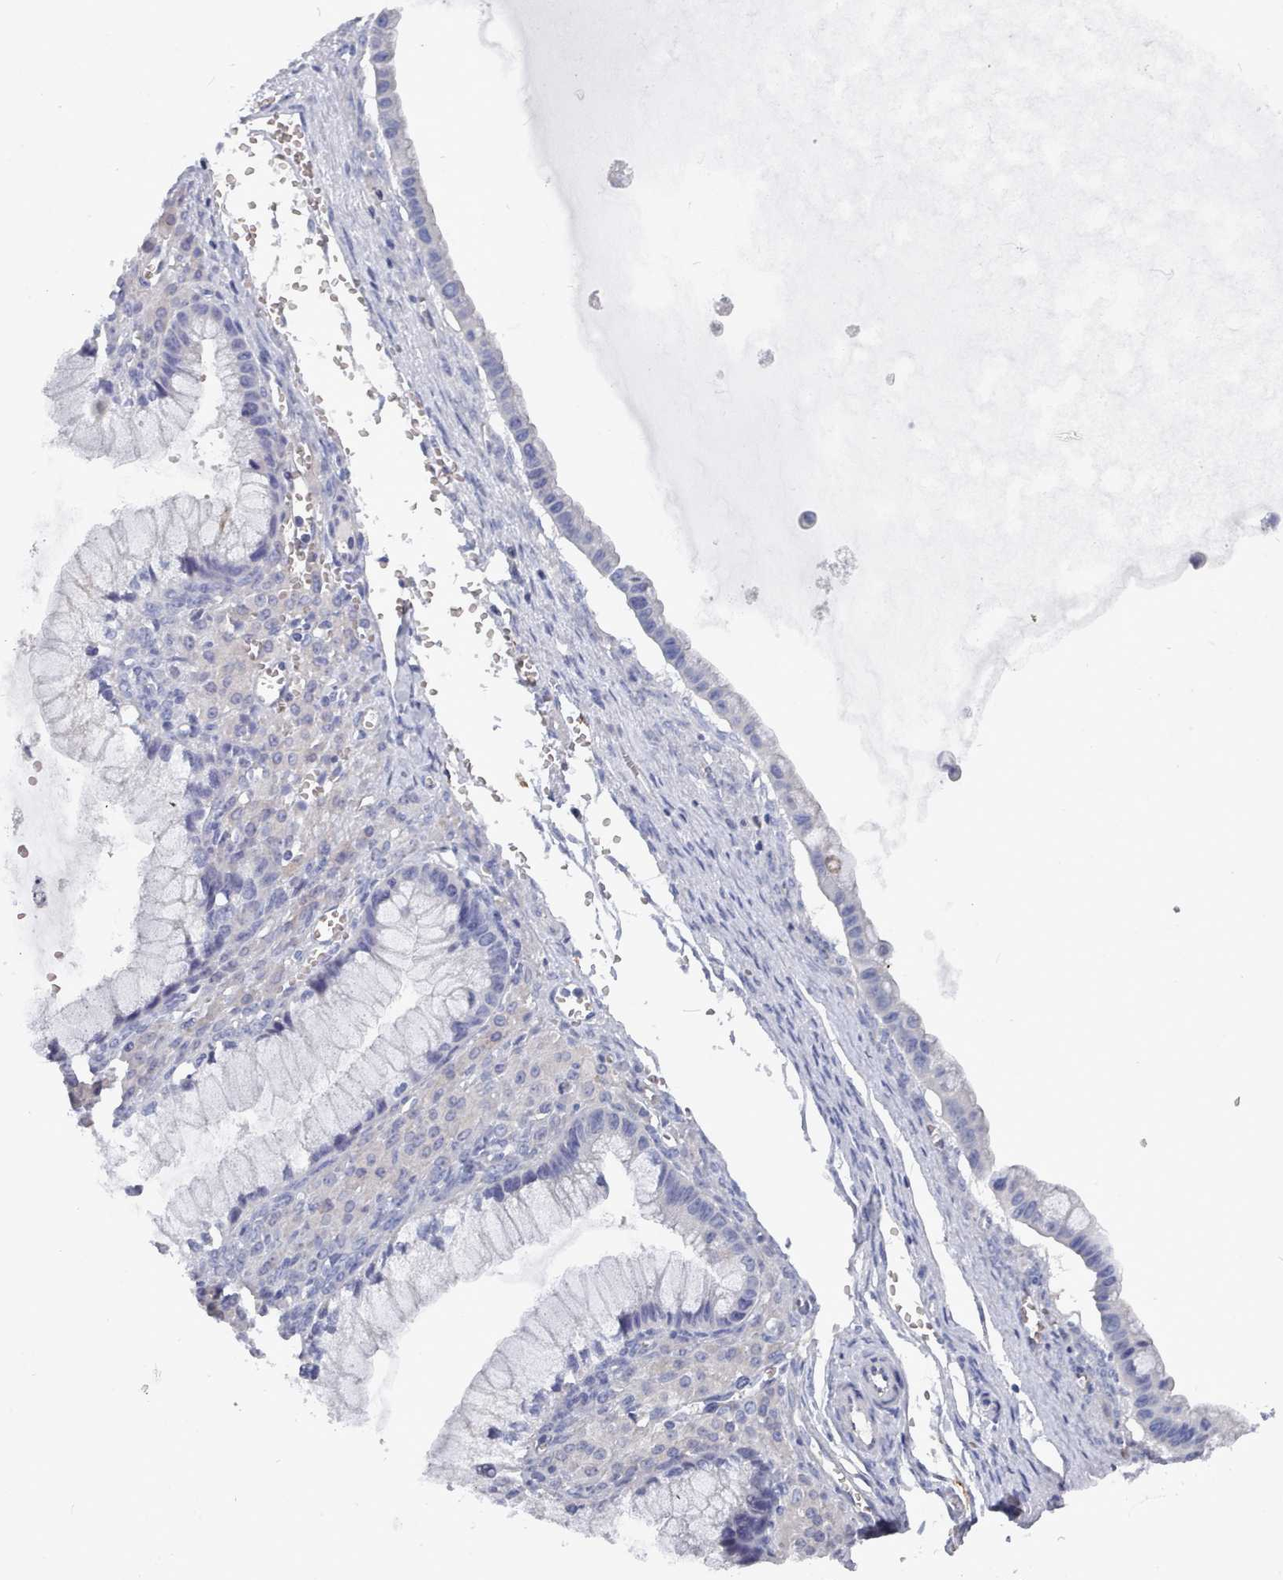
{"staining": {"intensity": "negative", "quantity": "none", "location": "none"}, "tissue": "ovarian cancer", "cell_type": "Tumor cells", "image_type": "cancer", "snomed": [{"axis": "morphology", "description": "Cystadenocarcinoma, mucinous, NOS"}, {"axis": "topography", "description": "Ovary"}], "caption": "Immunohistochemical staining of human mucinous cystadenocarcinoma (ovarian) exhibits no significant expression in tumor cells. The staining is performed using DAB (3,3'-diaminobenzidine) brown chromogen with nuclei counter-stained in using hematoxylin.", "gene": "PDE4C", "patient": {"sex": "female", "age": 59}}